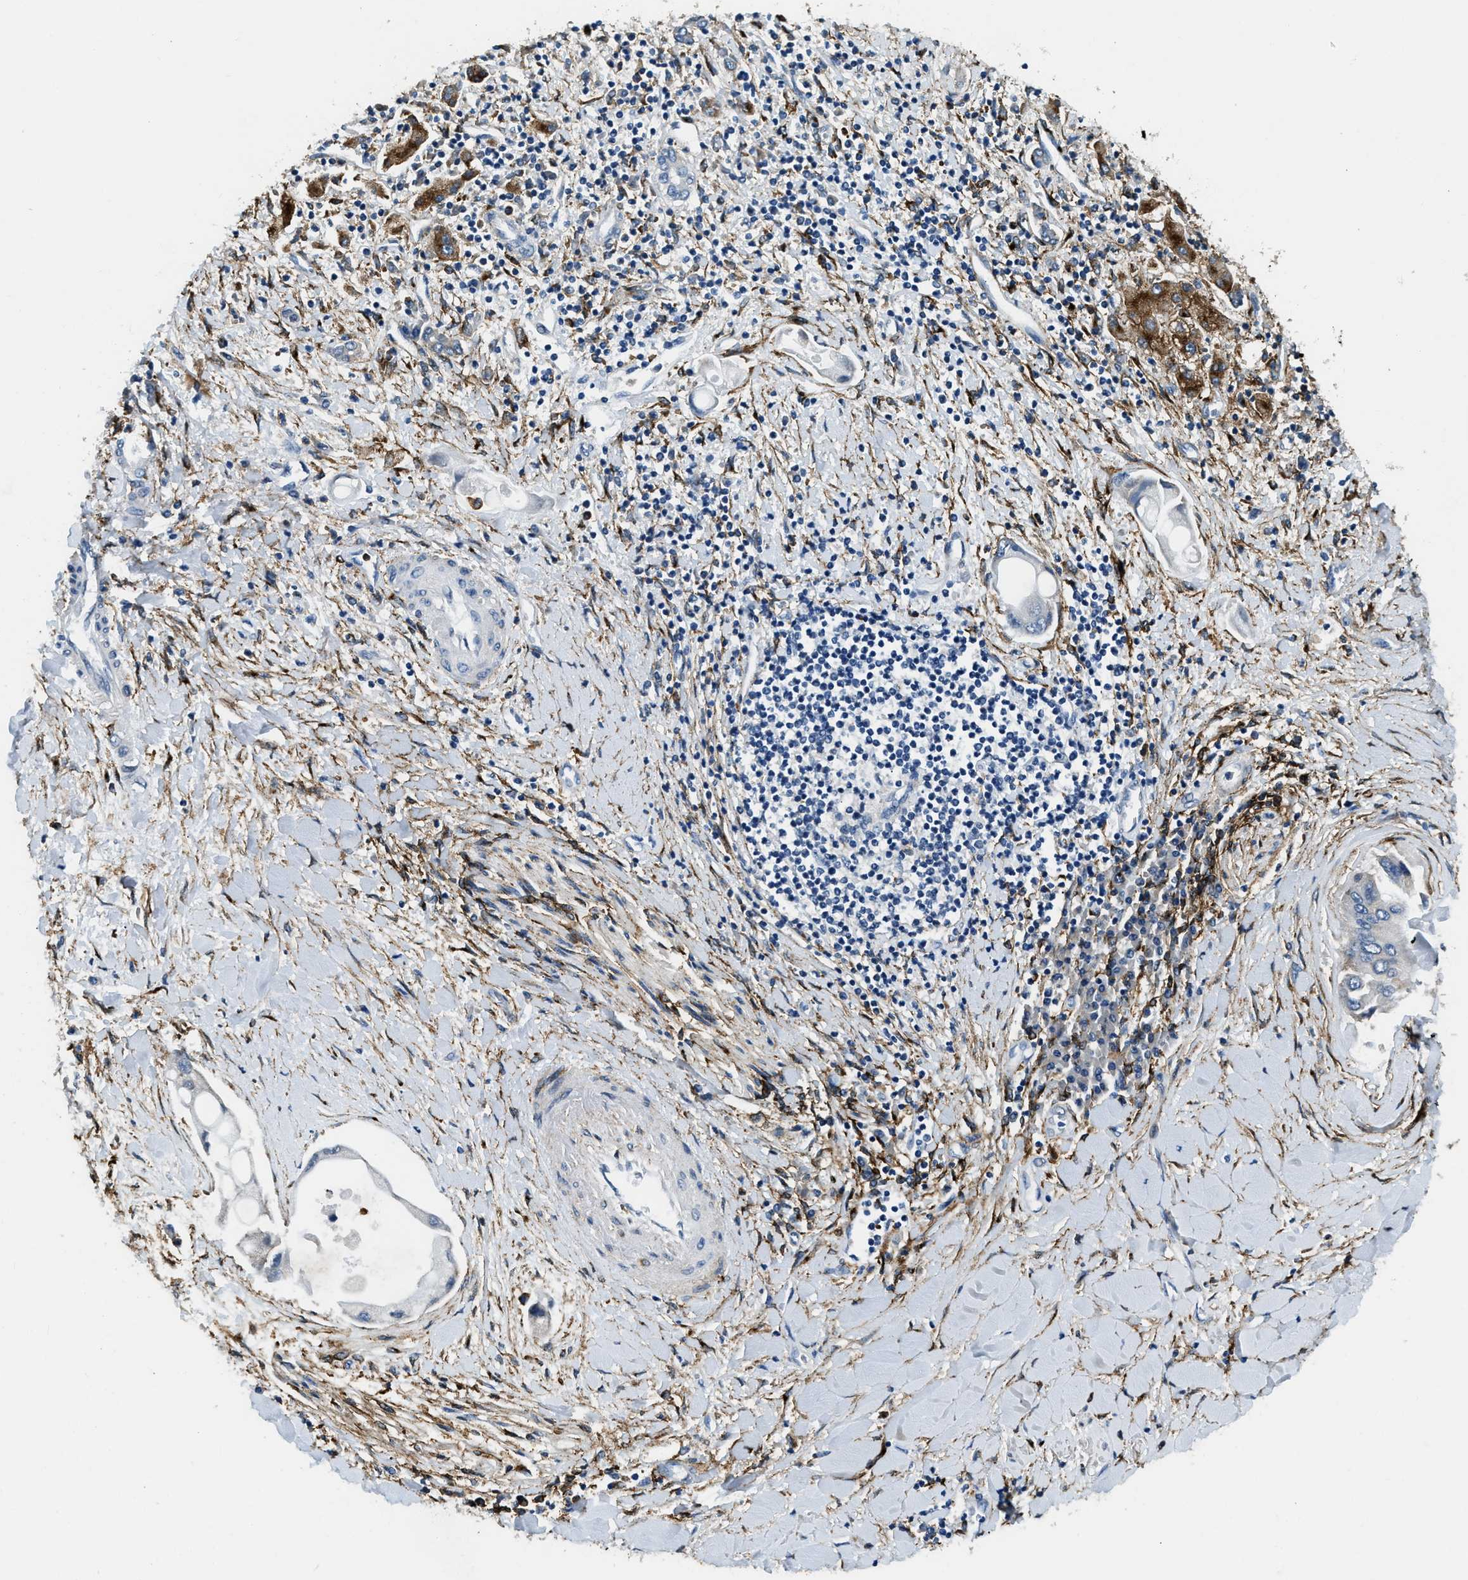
{"staining": {"intensity": "moderate", "quantity": "<25%", "location": "cytoplasmic/membranous"}, "tissue": "liver cancer", "cell_type": "Tumor cells", "image_type": "cancer", "snomed": [{"axis": "morphology", "description": "Cholangiocarcinoma"}, {"axis": "topography", "description": "Liver"}], "caption": "IHC image of cholangiocarcinoma (liver) stained for a protein (brown), which displays low levels of moderate cytoplasmic/membranous positivity in approximately <25% of tumor cells.", "gene": "LRP1", "patient": {"sex": "male", "age": 50}}